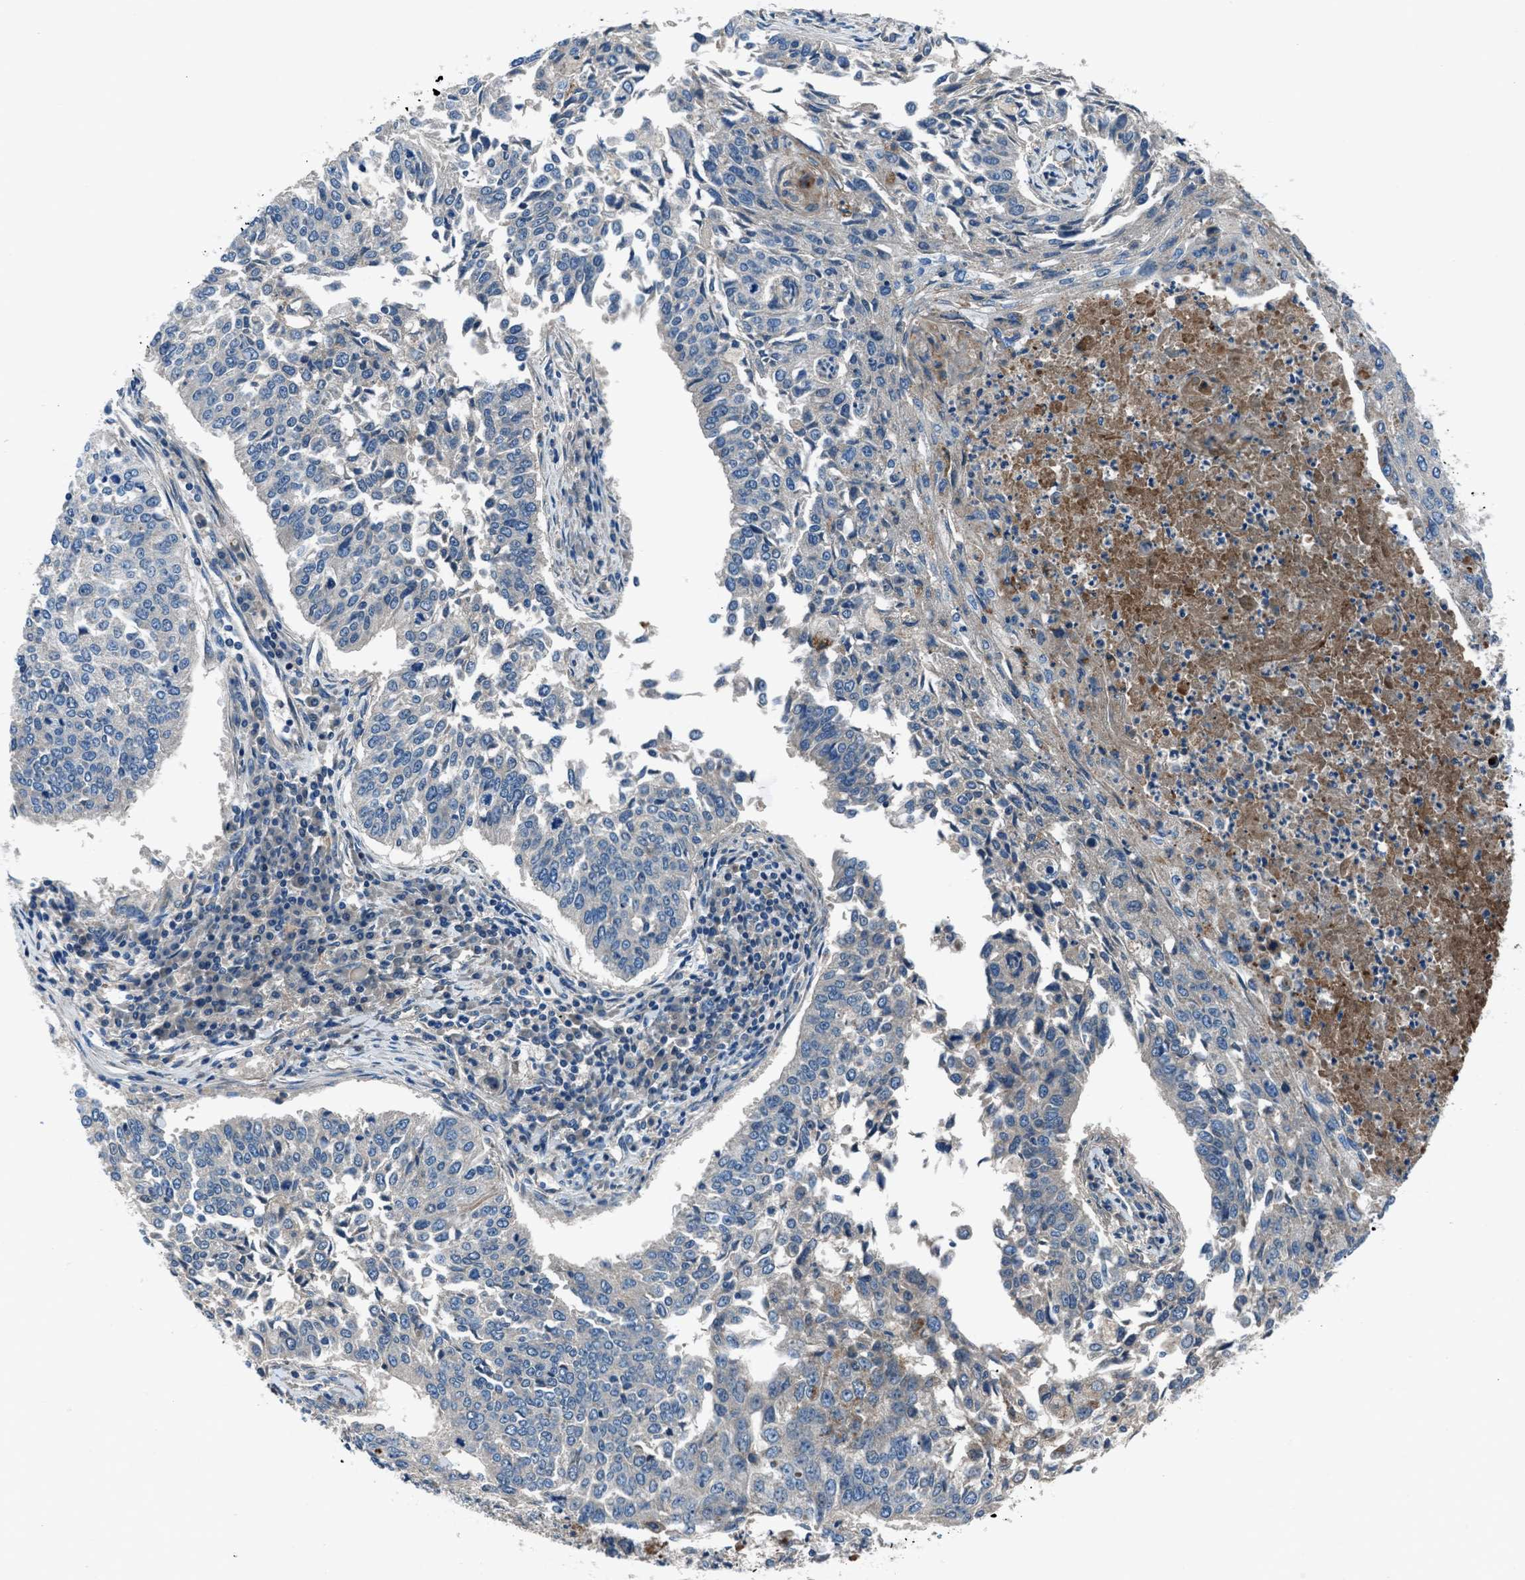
{"staining": {"intensity": "weak", "quantity": "<25%", "location": "cytoplasmic/membranous"}, "tissue": "lung cancer", "cell_type": "Tumor cells", "image_type": "cancer", "snomed": [{"axis": "morphology", "description": "Normal tissue, NOS"}, {"axis": "morphology", "description": "Squamous cell carcinoma, NOS"}, {"axis": "topography", "description": "Cartilage tissue"}, {"axis": "topography", "description": "Bronchus"}, {"axis": "topography", "description": "Lung"}], "caption": "Micrograph shows no protein staining in tumor cells of lung cancer tissue.", "gene": "SLC38A6", "patient": {"sex": "female", "age": 49}}